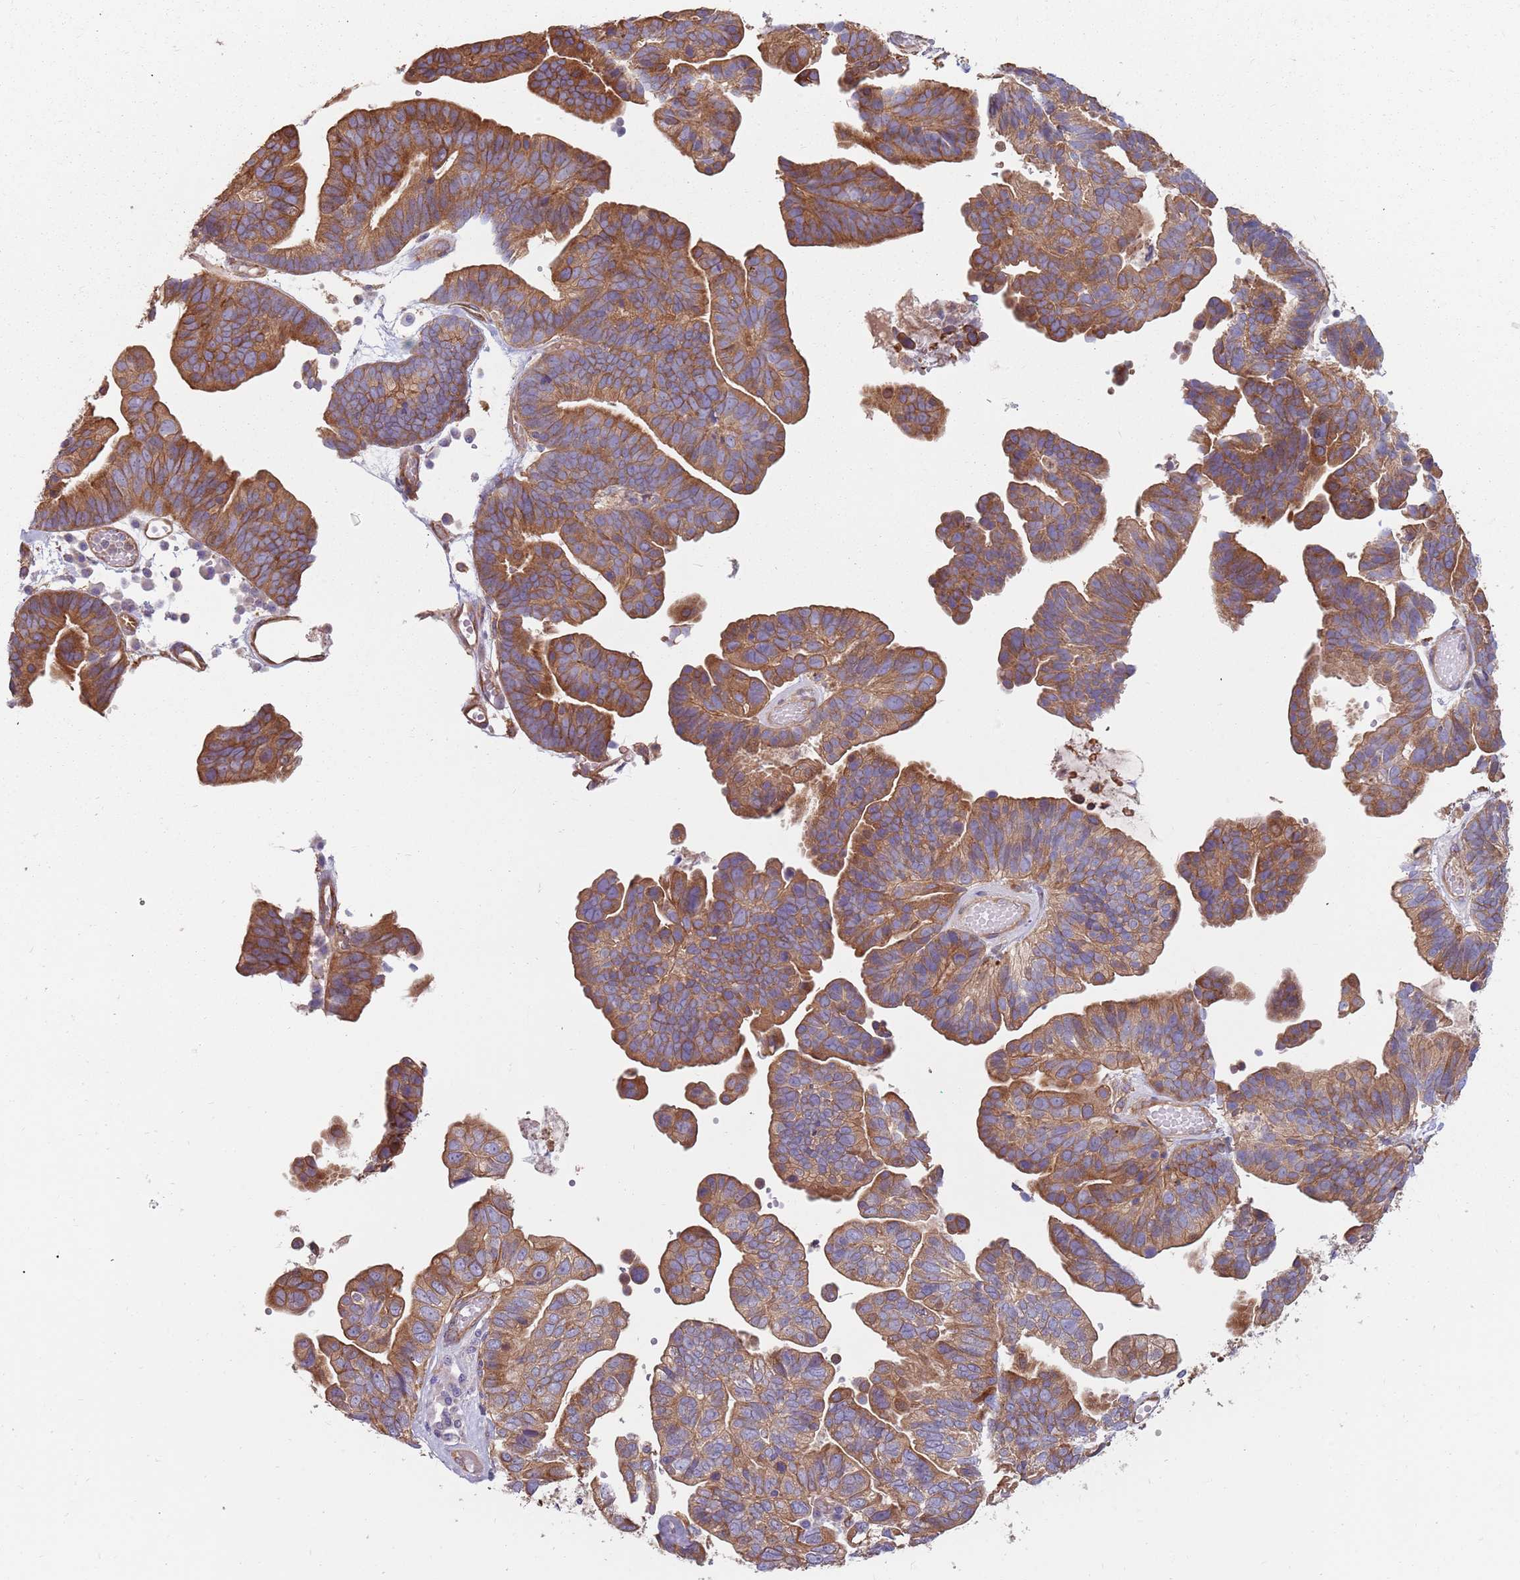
{"staining": {"intensity": "moderate", "quantity": ">75%", "location": "cytoplasmic/membranous"}, "tissue": "ovarian cancer", "cell_type": "Tumor cells", "image_type": "cancer", "snomed": [{"axis": "morphology", "description": "Cystadenocarcinoma, serous, NOS"}, {"axis": "topography", "description": "Ovary"}], "caption": "This image demonstrates immunohistochemistry (IHC) staining of serous cystadenocarcinoma (ovarian), with medium moderate cytoplasmic/membranous positivity in about >75% of tumor cells.", "gene": "SPDL1", "patient": {"sex": "female", "age": 56}}